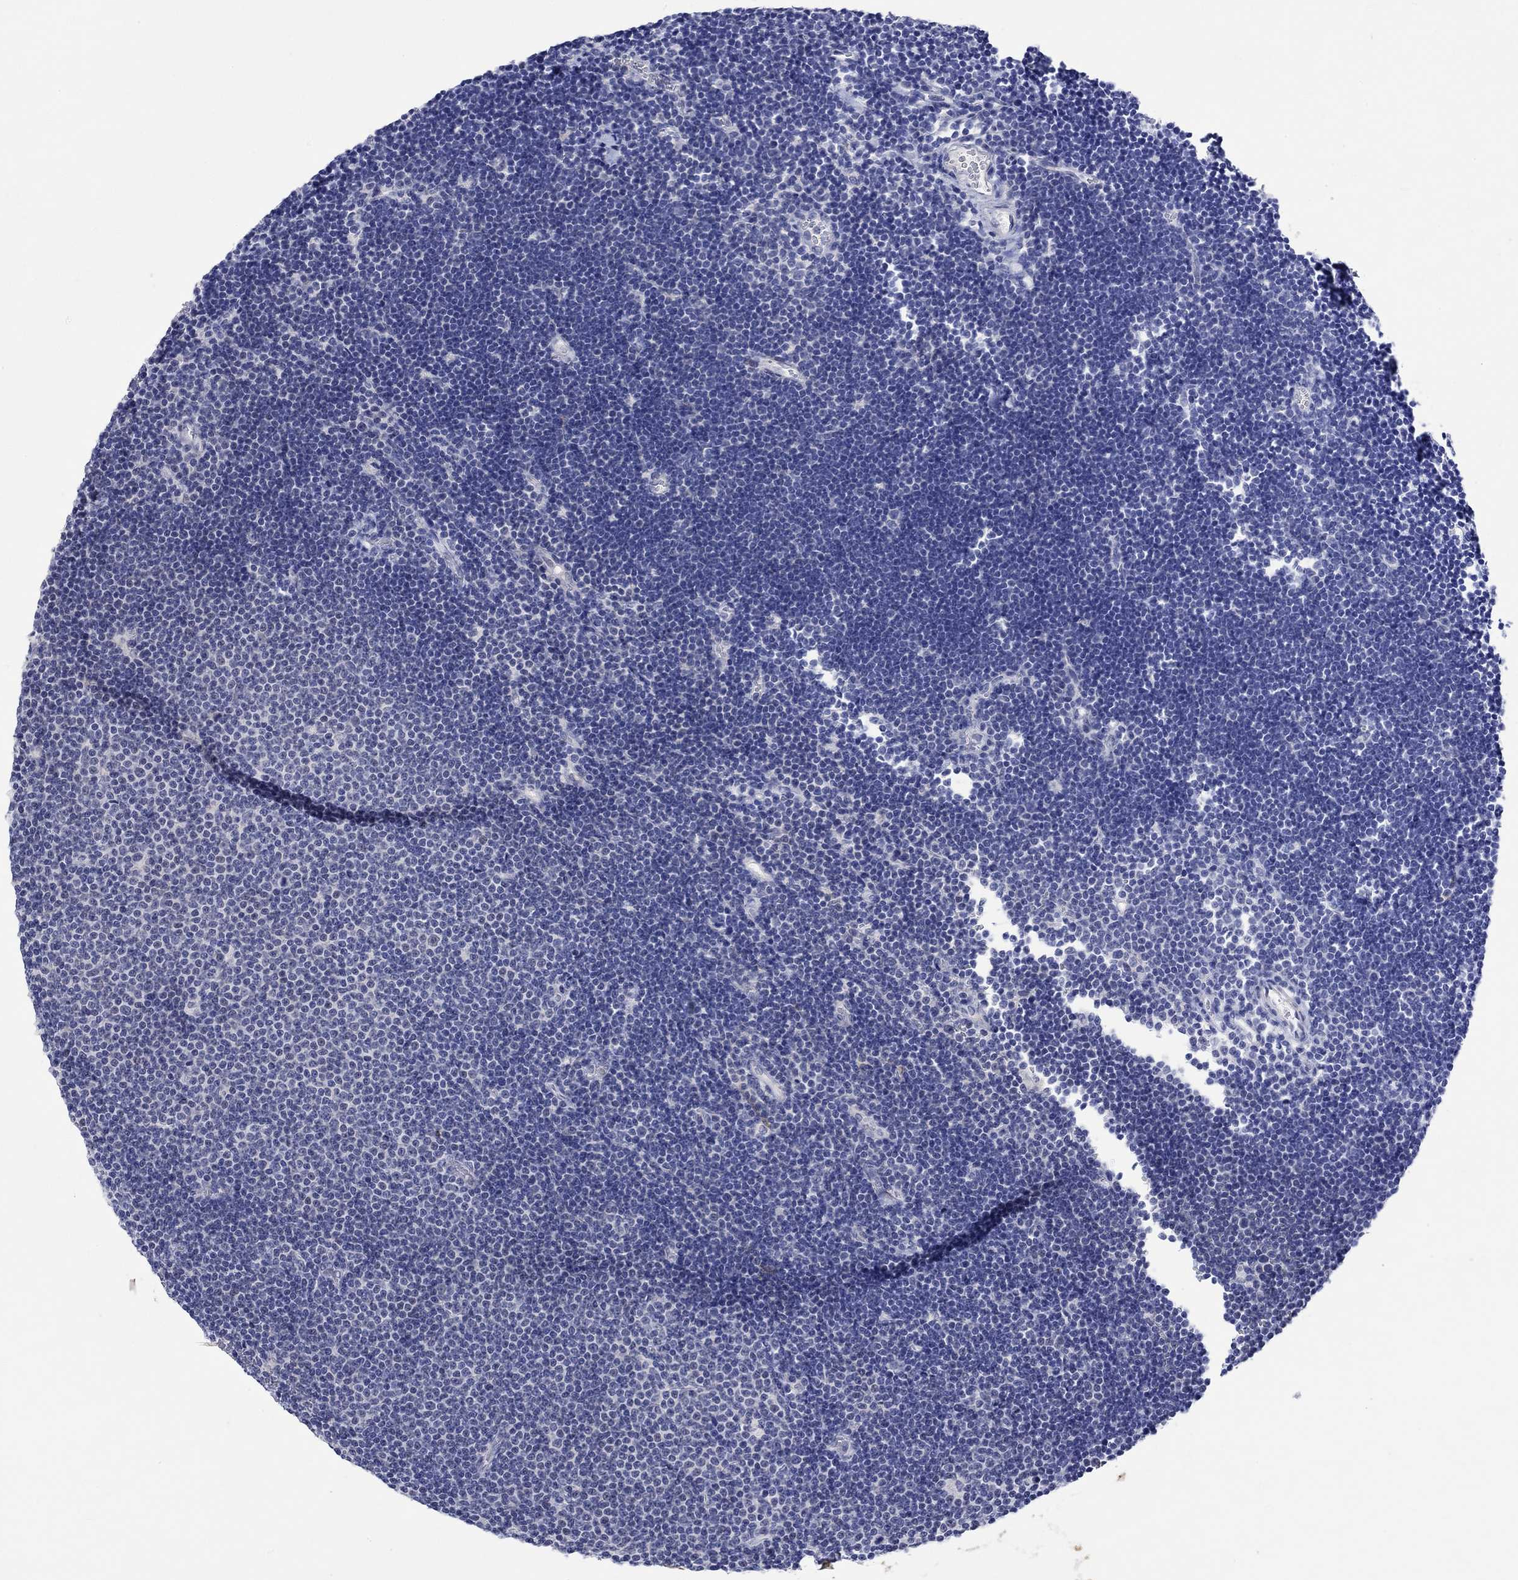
{"staining": {"intensity": "negative", "quantity": "none", "location": "none"}, "tissue": "lymphoma", "cell_type": "Tumor cells", "image_type": "cancer", "snomed": [{"axis": "morphology", "description": "Malignant lymphoma, non-Hodgkin's type, Low grade"}, {"axis": "topography", "description": "Brain"}], "caption": "Tumor cells show no significant protein positivity in lymphoma.", "gene": "CRYAB", "patient": {"sex": "female", "age": 66}}